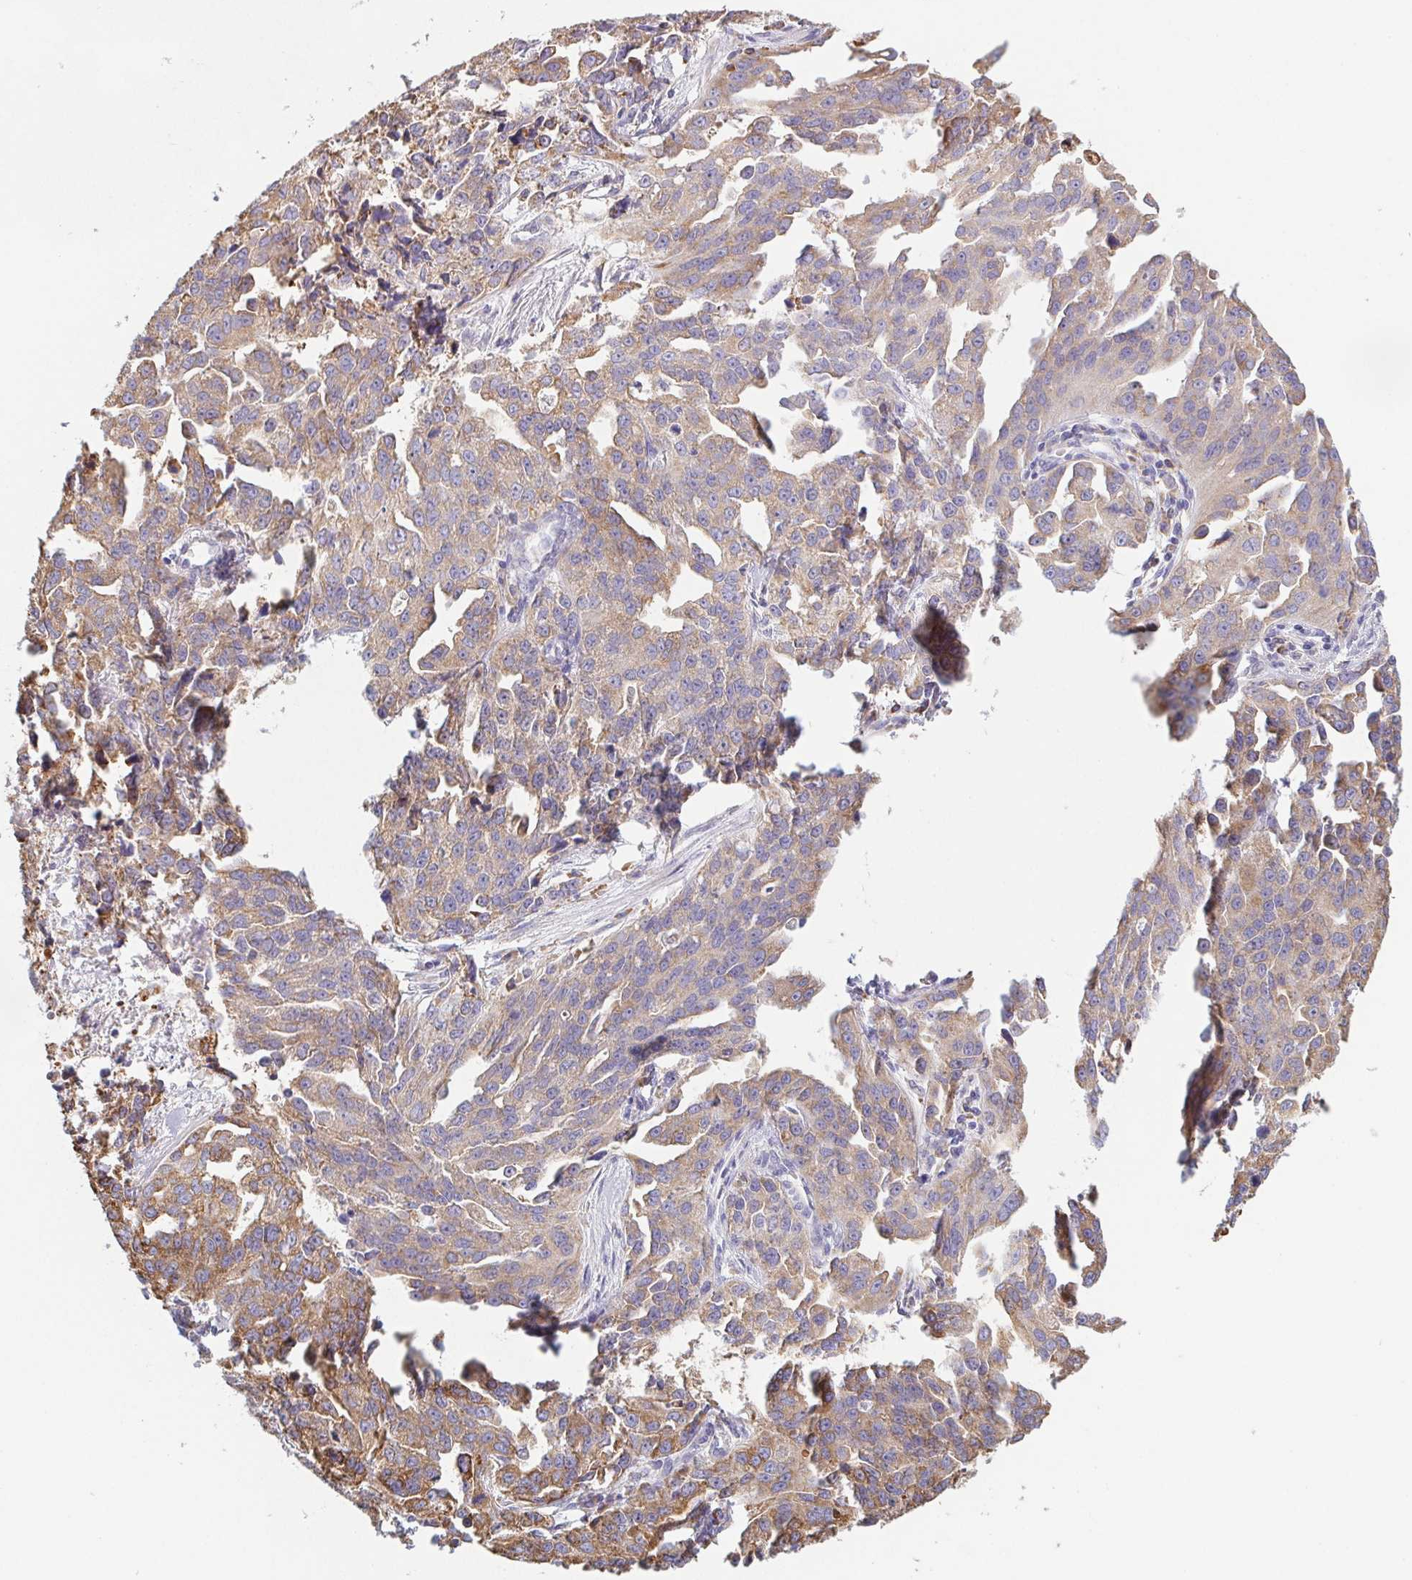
{"staining": {"intensity": "moderate", "quantity": ">75%", "location": "cytoplasmic/membranous"}, "tissue": "ovarian cancer", "cell_type": "Tumor cells", "image_type": "cancer", "snomed": [{"axis": "morphology", "description": "Cystadenocarcinoma, serous, NOS"}, {"axis": "topography", "description": "Ovary"}], "caption": "A medium amount of moderate cytoplasmic/membranous staining is appreciated in approximately >75% of tumor cells in ovarian cancer (serous cystadenocarcinoma) tissue.", "gene": "ADAM8", "patient": {"sex": "female", "age": 75}}